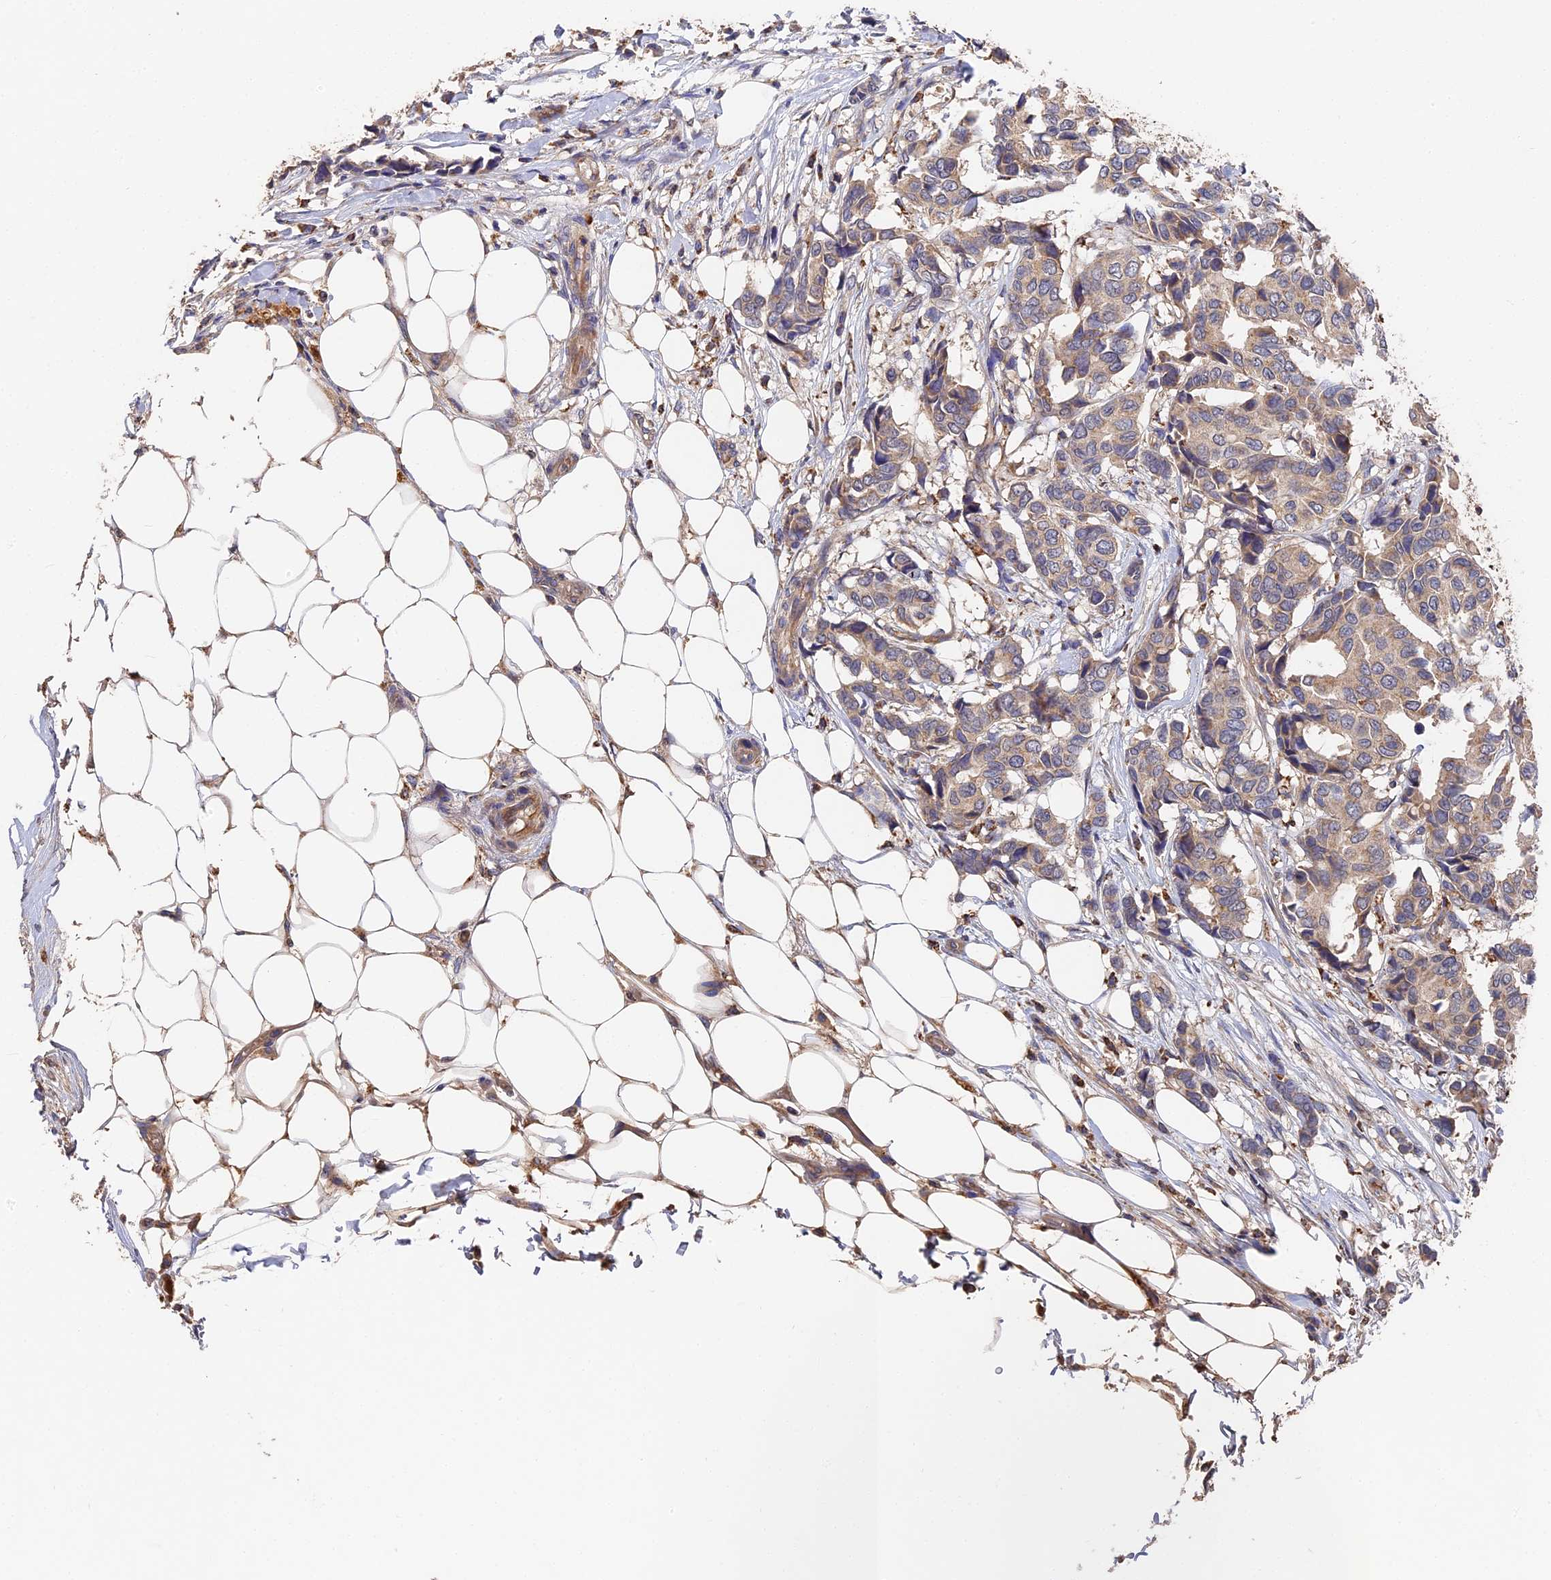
{"staining": {"intensity": "moderate", "quantity": ">75%", "location": "cytoplasmic/membranous"}, "tissue": "breast cancer", "cell_type": "Tumor cells", "image_type": "cancer", "snomed": [{"axis": "morphology", "description": "Duct carcinoma"}, {"axis": "topography", "description": "Breast"}], "caption": "Human breast cancer stained with a brown dye shows moderate cytoplasmic/membranous positive expression in about >75% of tumor cells.", "gene": "DHRS11", "patient": {"sex": "female", "age": 87}}